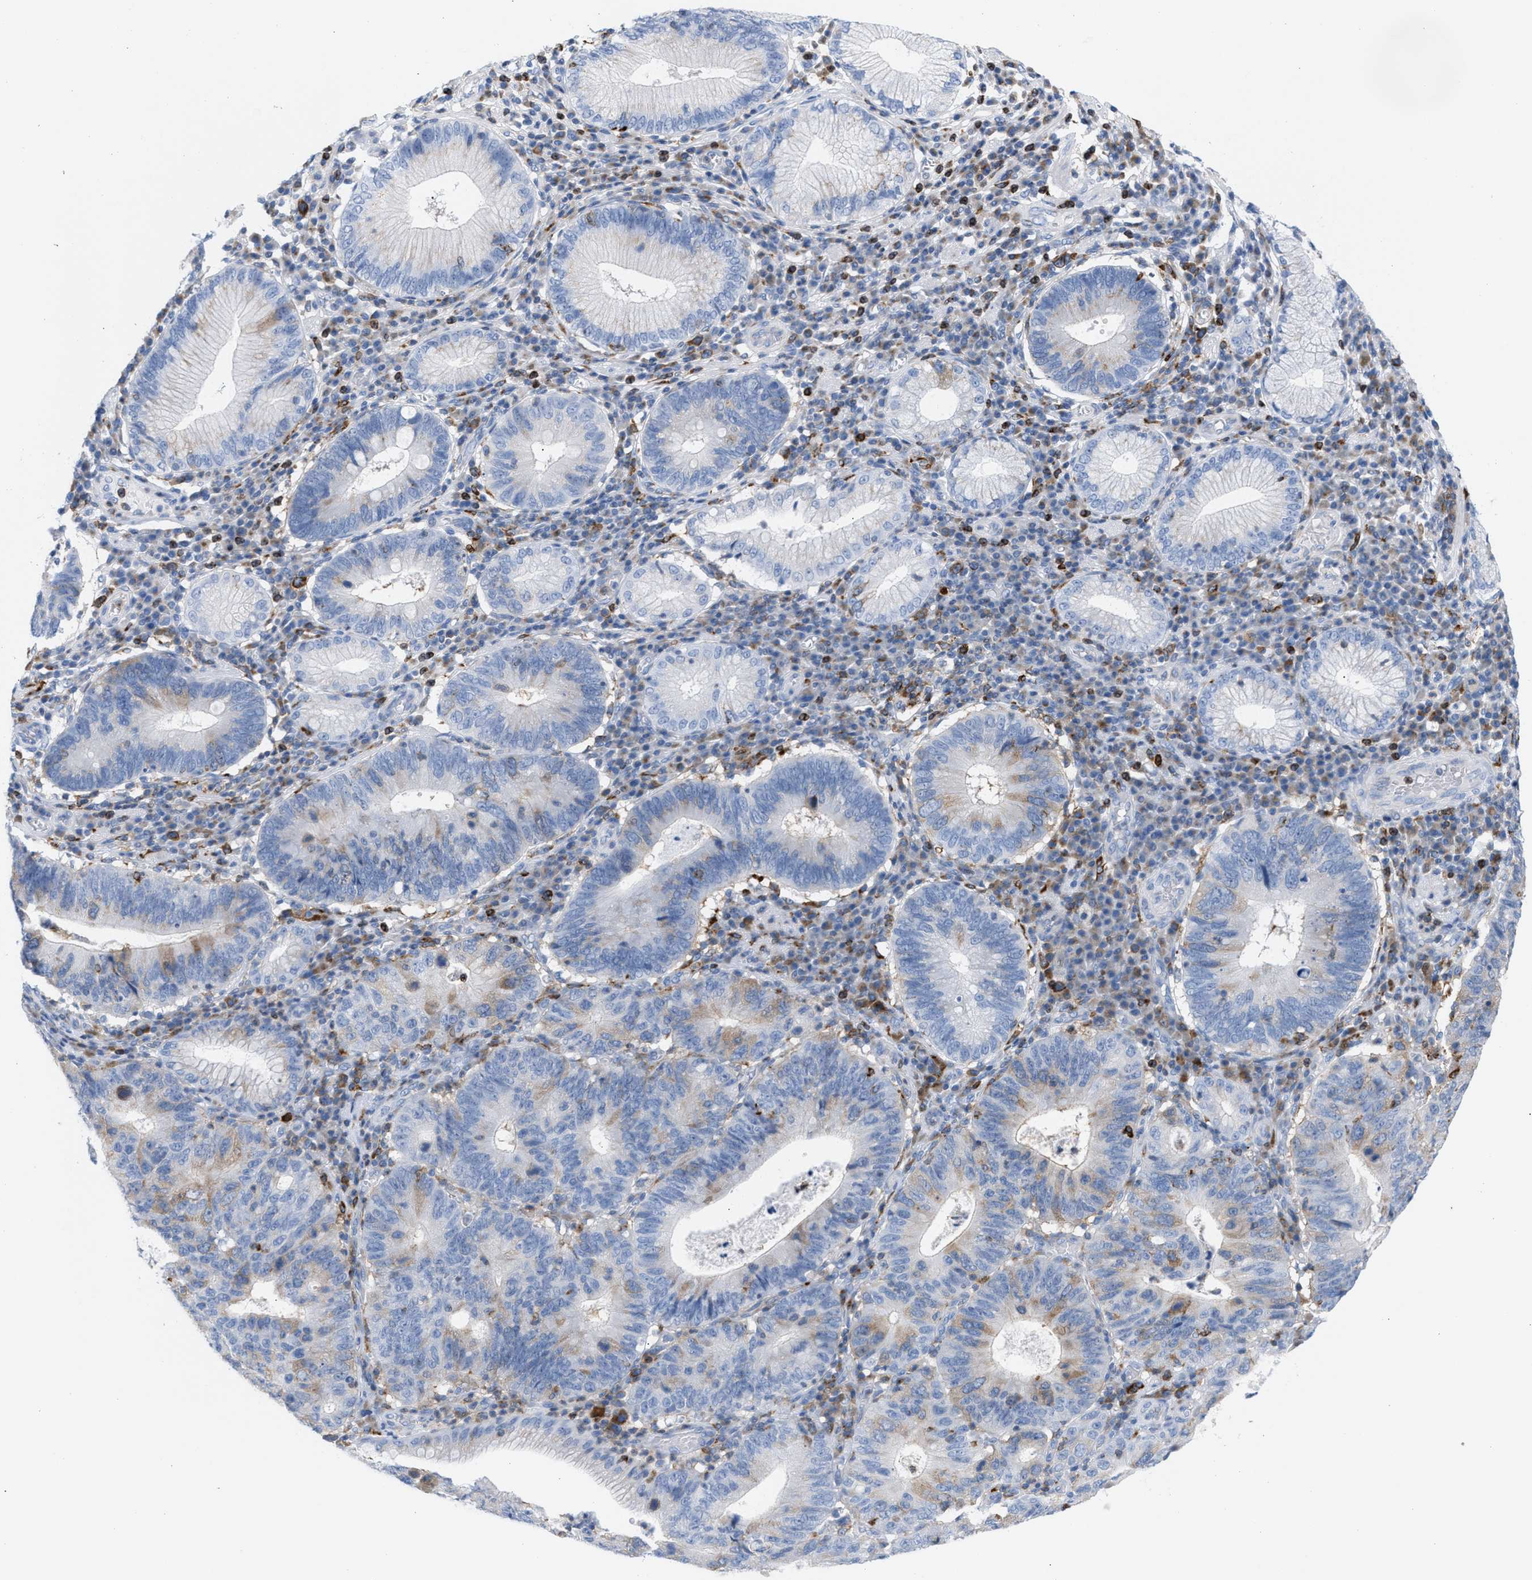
{"staining": {"intensity": "weak", "quantity": "<25%", "location": "cytoplasmic/membranous"}, "tissue": "stomach cancer", "cell_type": "Tumor cells", "image_type": "cancer", "snomed": [{"axis": "morphology", "description": "Adenocarcinoma, NOS"}, {"axis": "topography", "description": "Stomach"}], "caption": "Tumor cells show no significant protein expression in adenocarcinoma (stomach).", "gene": "TACC3", "patient": {"sex": "male", "age": 59}}